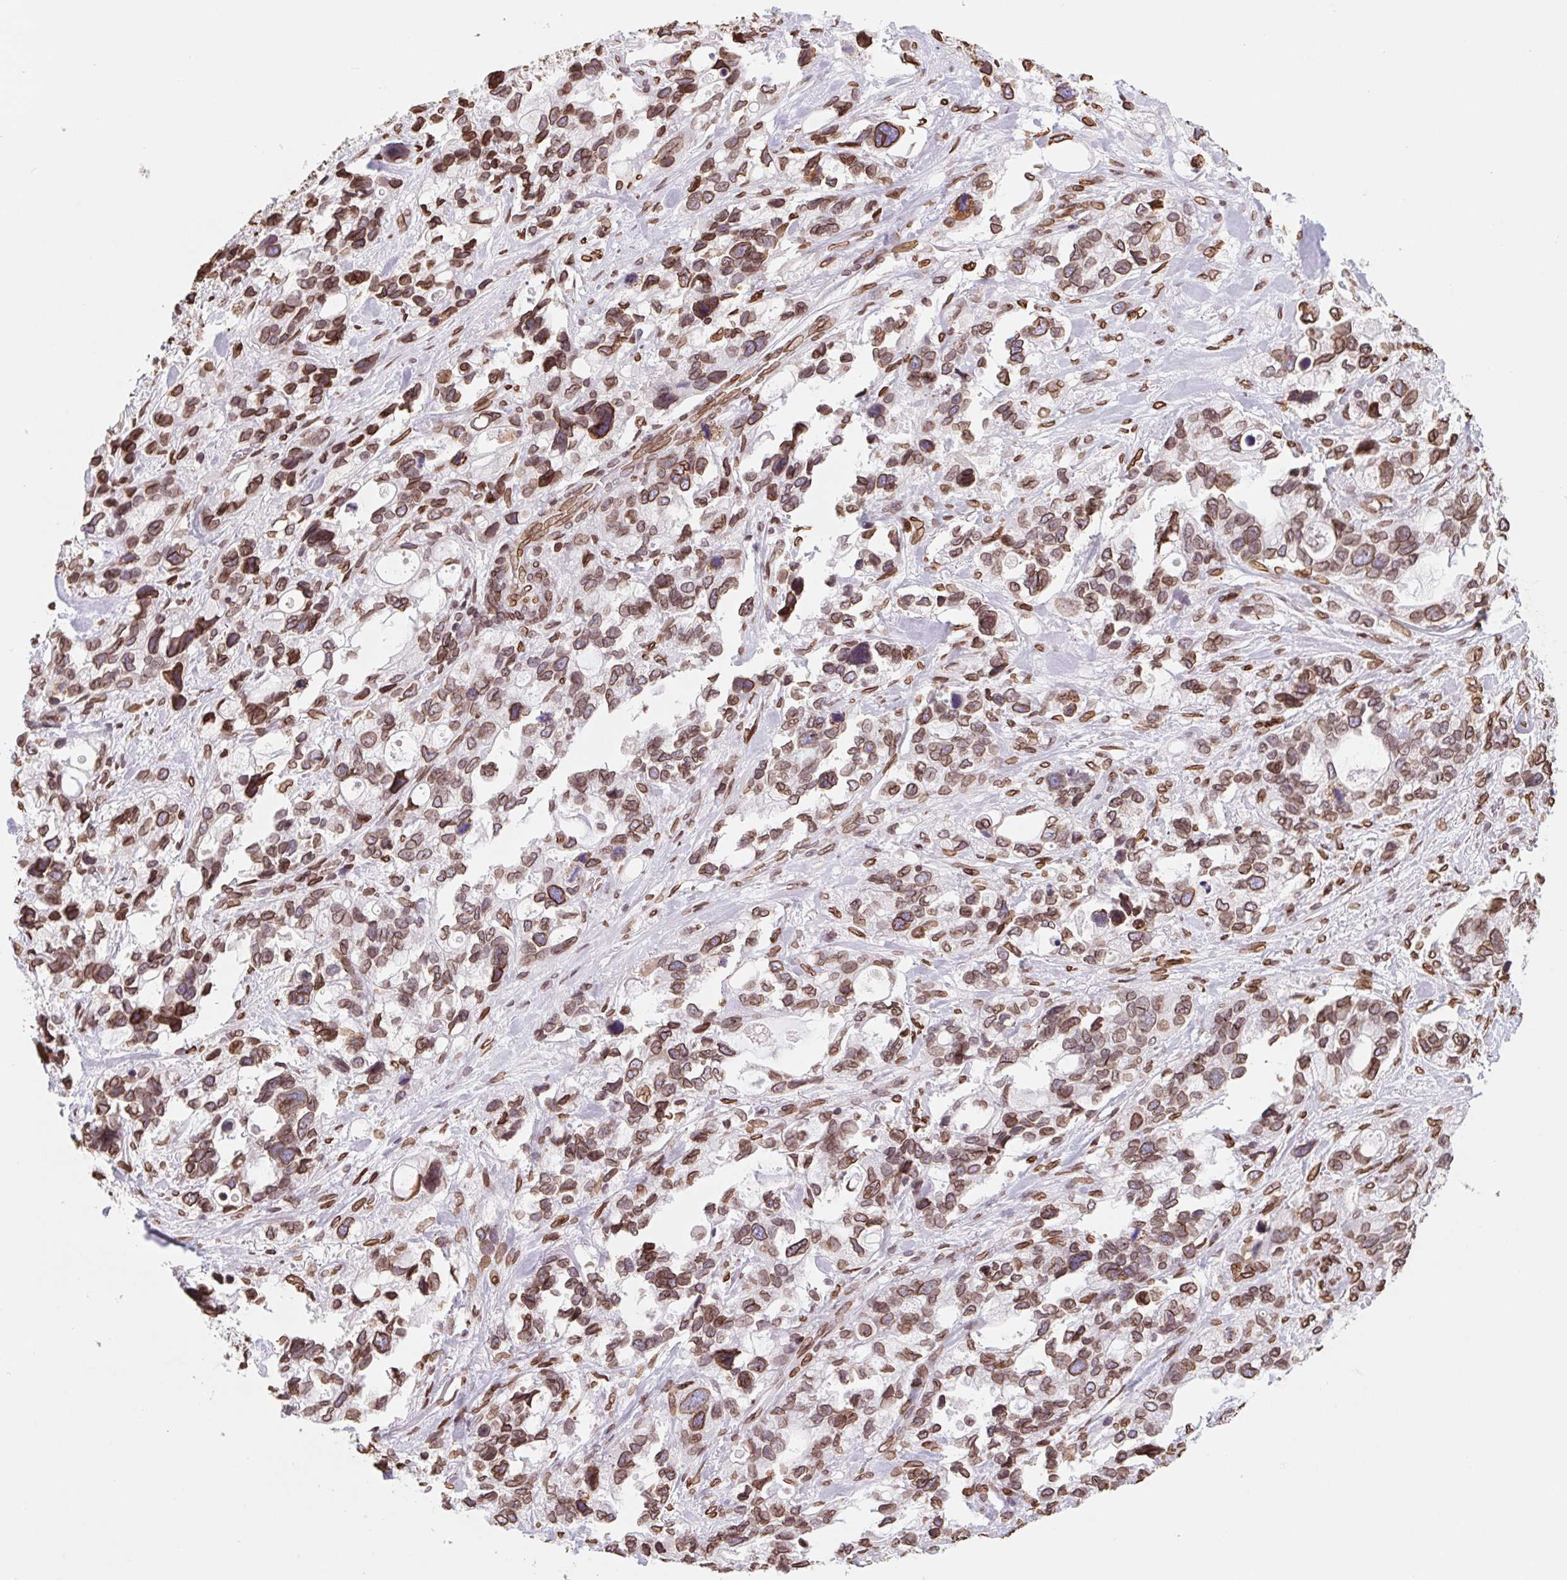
{"staining": {"intensity": "moderate", "quantity": ">75%", "location": "cytoplasmic/membranous,nuclear"}, "tissue": "stomach cancer", "cell_type": "Tumor cells", "image_type": "cancer", "snomed": [{"axis": "morphology", "description": "Adenocarcinoma, NOS"}, {"axis": "topography", "description": "Stomach, upper"}], "caption": "DAB immunohistochemical staining of stomach cancer demonstrates moderate cytoplasmic/membranous and nuclear protein staining in about >75% of tumor cells.", "gene": "LMNB2", "patient": {"sex": "female", "age": 81}}